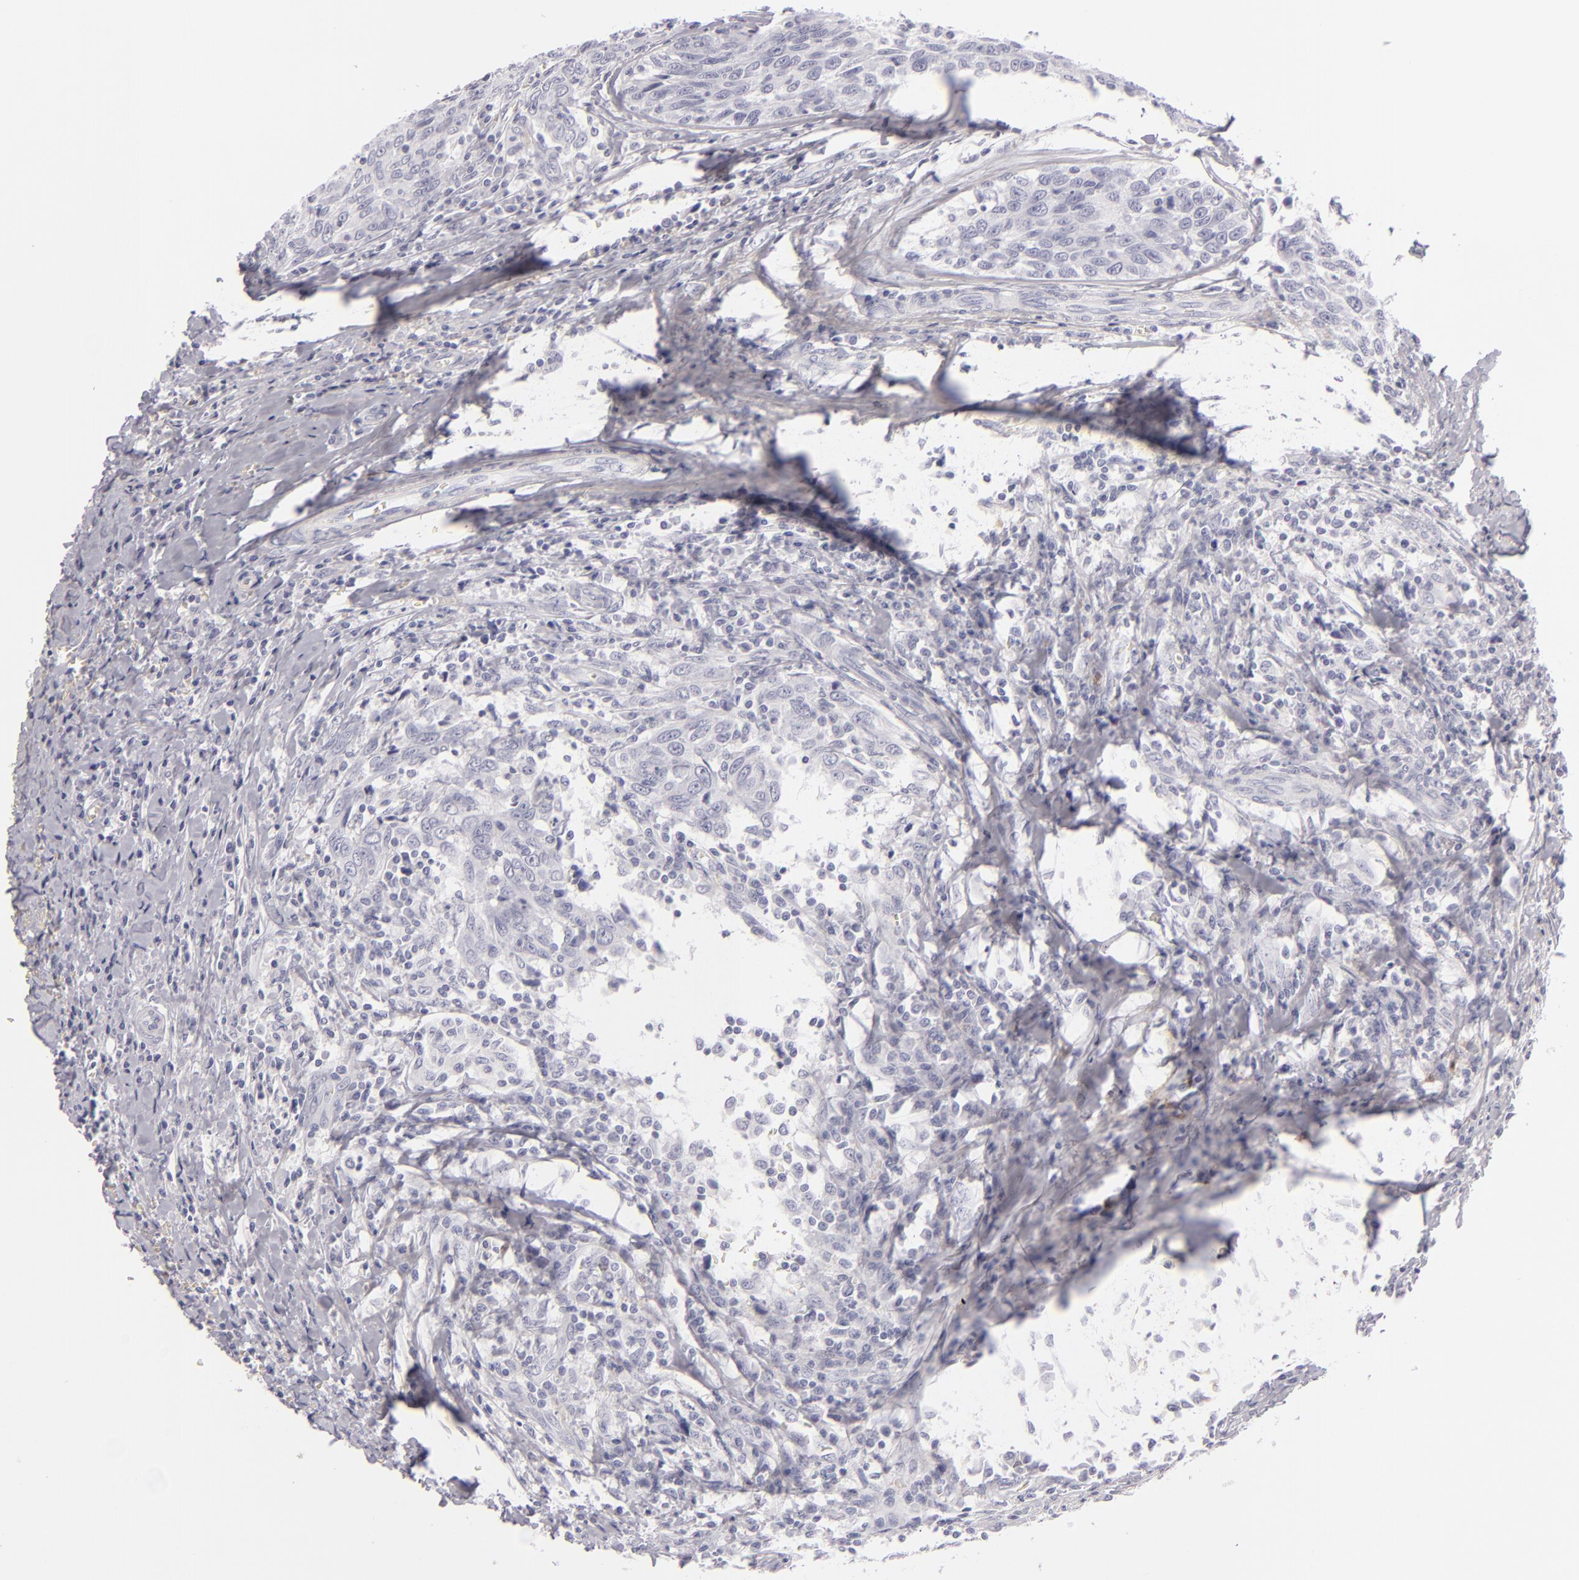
{"staining": {"intensity": "negative", "quantity": "none", "location": "none"}, "tissue": "breast cancer", "cell_type": "Tumor cells", "image_type": "cancer", "snomed": [{"axis": "morphology", "description": "Duct carcinoma"}, {"axis": "topography", "description": "Breast"}], "caption": "This is an immunohistochemistry (IHC) image of human invasive ductal carcinoma (breast). There is no staining in tumor cells.", "gene": "F13A1", "patient": {"sex": "female", "age": 50}}